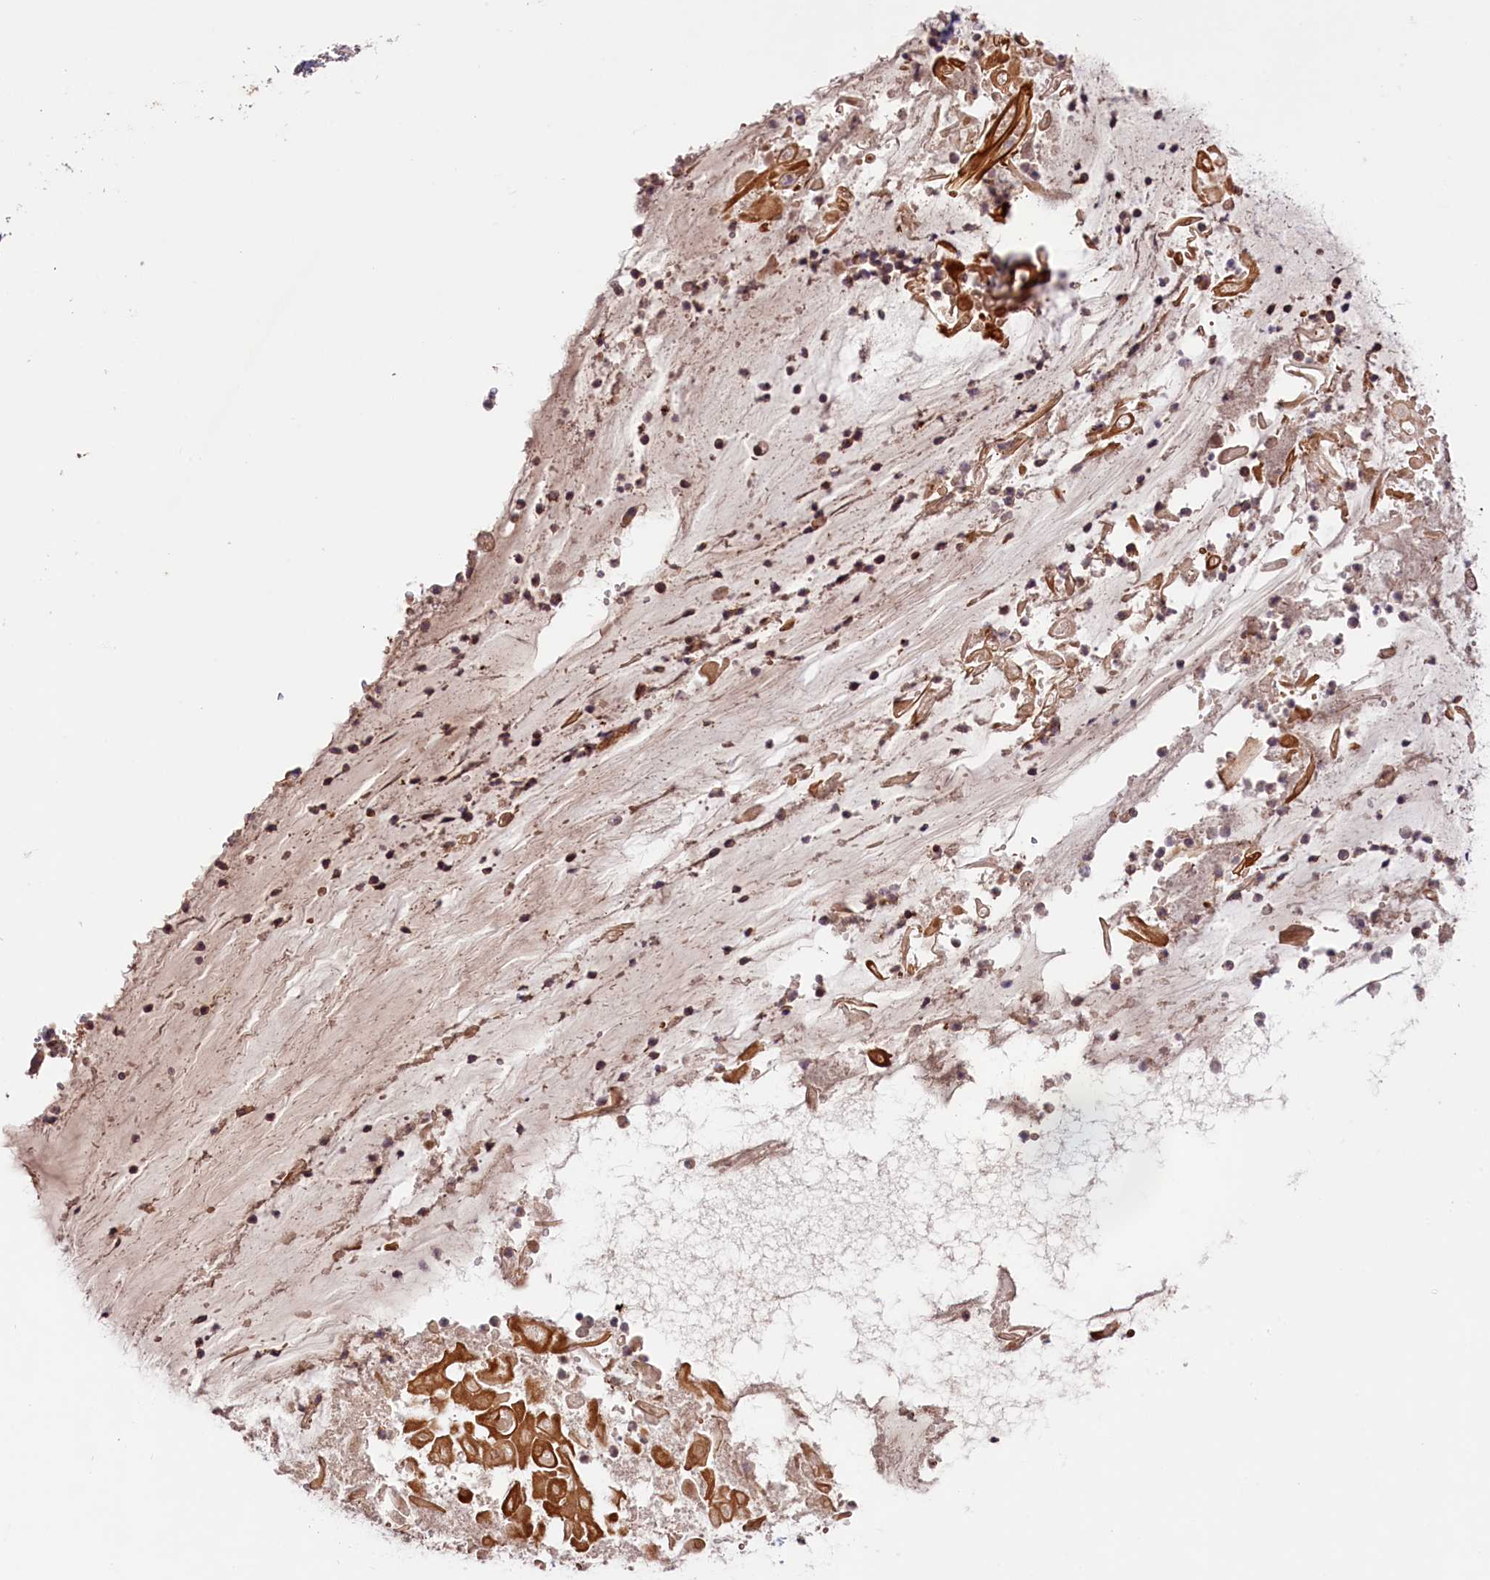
{"staining": {"intensity": "negative", "quantity": "none", "location": "none"}, "tissue": "adipose tissue", "cell_type": "Adipocytes", "image_type": "normal", "snomed": [{"axis": "morphology", "description": "Normal tissue, NOS"}, {"axis": "topography", "description": "Lymph node"}, {"axis": "topography", "description": "Cartilage tissue"}, {"axis": "topography", "description": "Bronchus"}], "caption": "Immunohistochemical staining of normal adipose tissue demonstrates no significant staining in adipocytes.", "gene": "CACNA1H", "patient": {"sex": "male", "age": 63}}